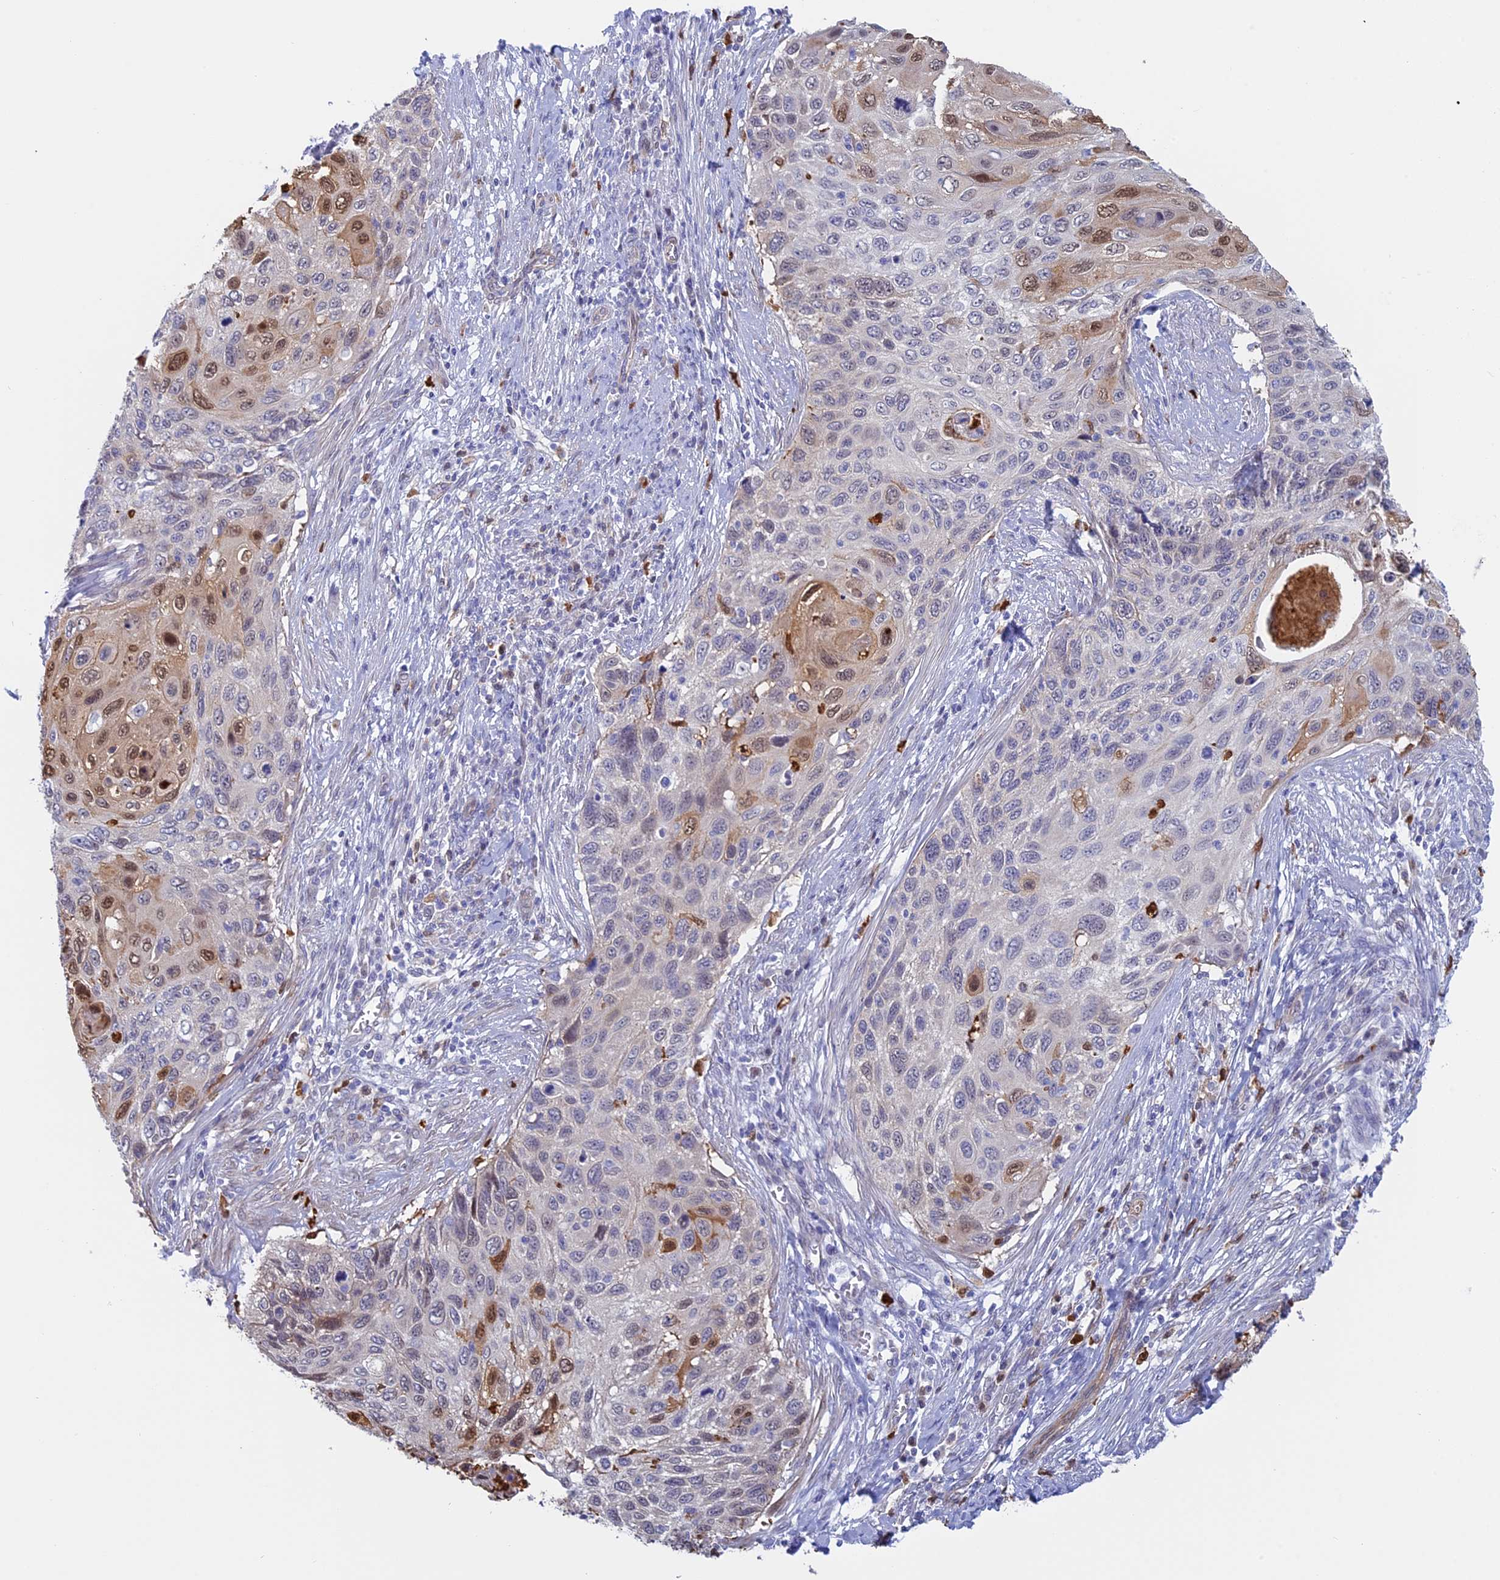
{"staining": {"intensity": "moderate", "quantity": "<25%", "location": "nuclear"}, "tissue": "cervical cancer", "cell_type": "Tumor cells", "image_type": "cancer", "snomed": [{"axis": "morphology", "description": "Squamous cell carcinoma, NOS"}, {"axis": "topography", "description": "Cervix"}], "caption": "Human cervical cancer stained with a brown dye displays moderate nuclear positive staining in approximately <25% of tumor cells.", "gene": "SLC26A1", "patient": {"sex": "female", "age": 70}}